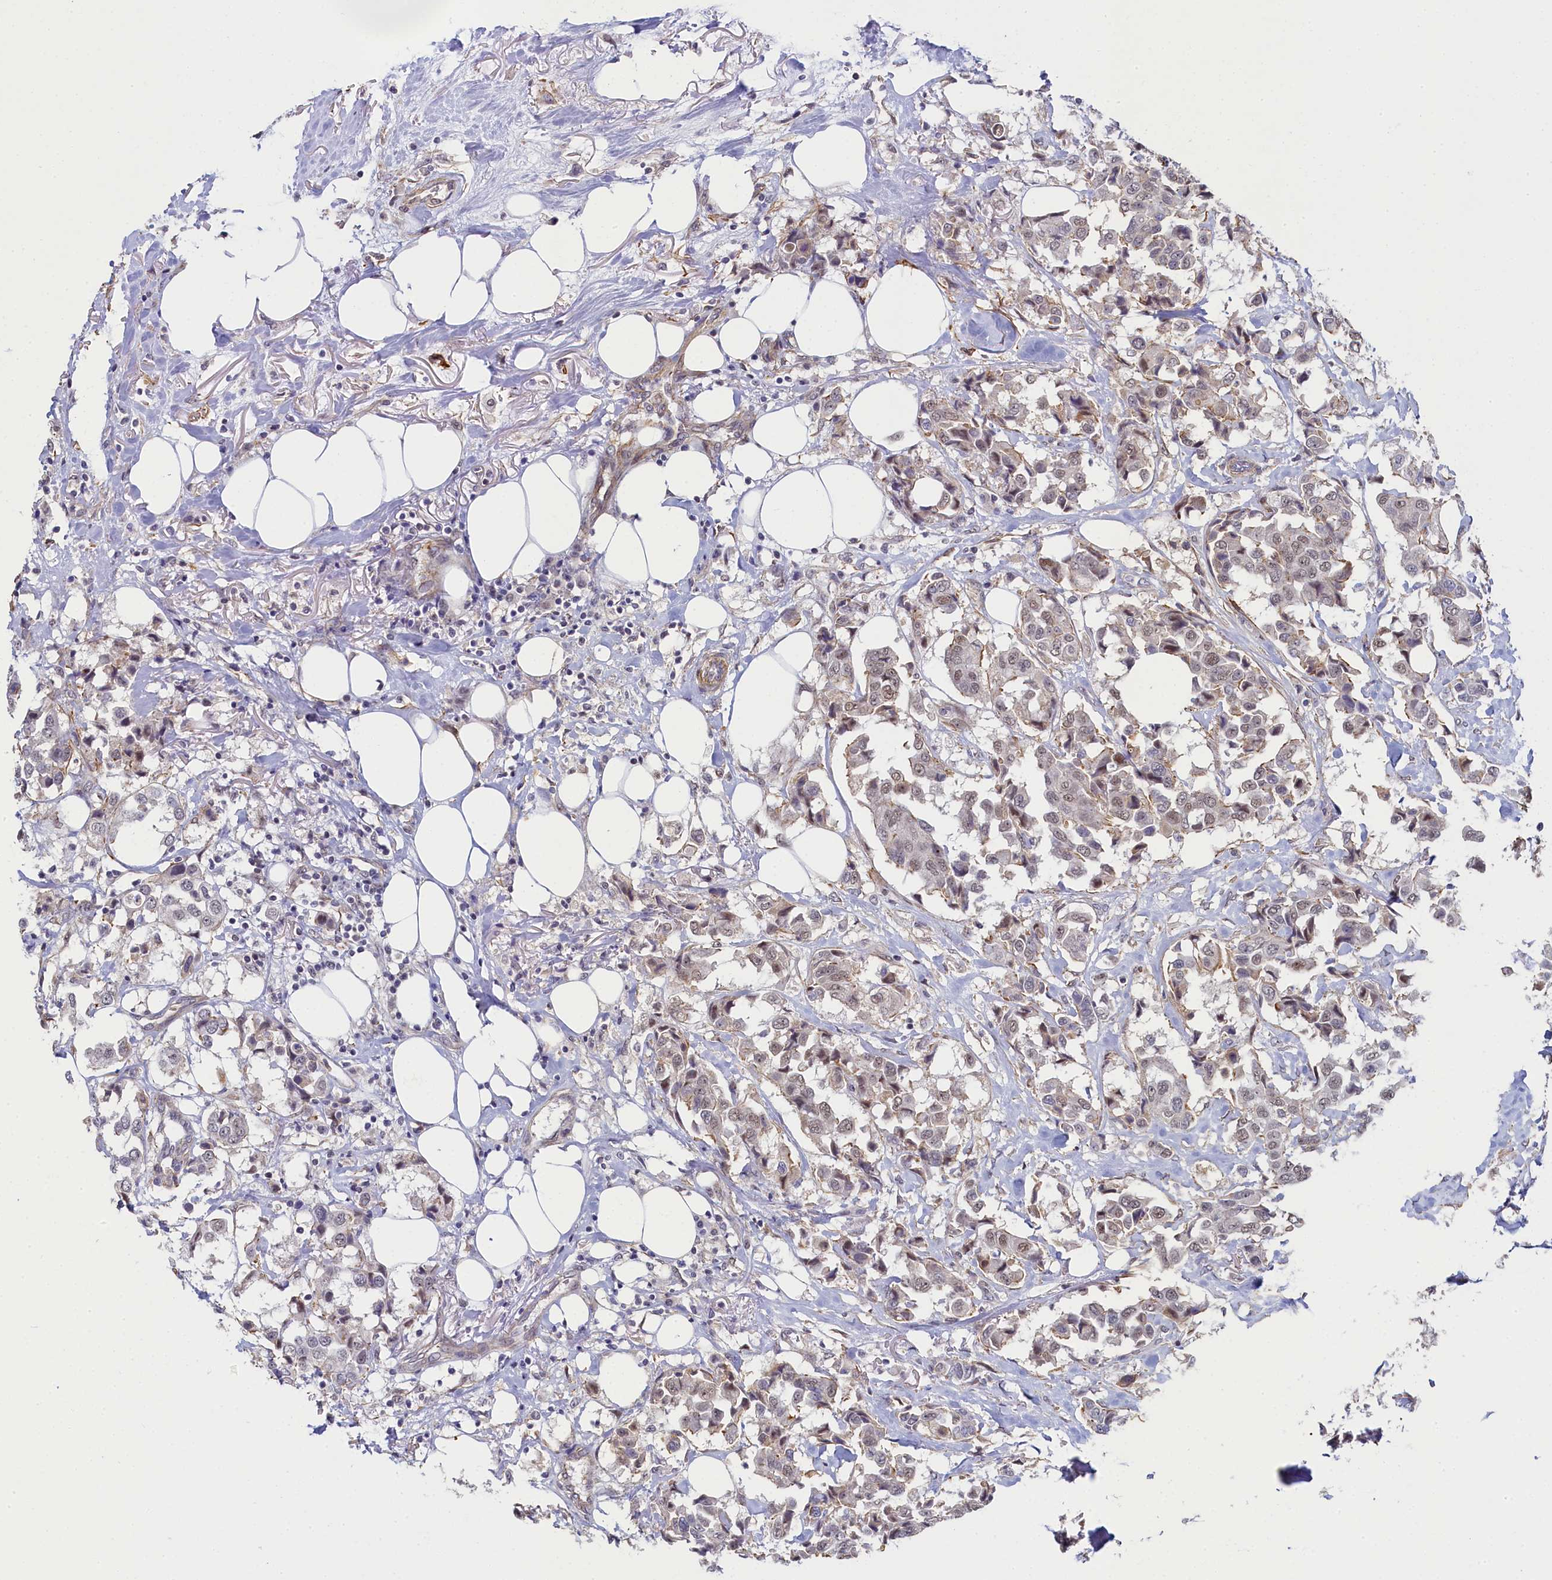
{"staining": {"intensity": "weak", "quantity": "25%-75%", "location": "nuclear"}, "tissue": "breast cancer", "cell_type": "Tumor cells", "image_type": "cancer", "snomed": [{"axis": "morphology", "description": "Duct carcinoma"}, {"axis": "topography", "description": "Breast"}], "caption": "DAB (3,3'-diaminobenzidine) immunohistochemical staining of human intraductal carcinoma (breast) reveals weak nuclear protein expression in about 25%-75% of tumor cells.", "gene": "INTS14", "patient": {"sex": "female", "age": 80}}